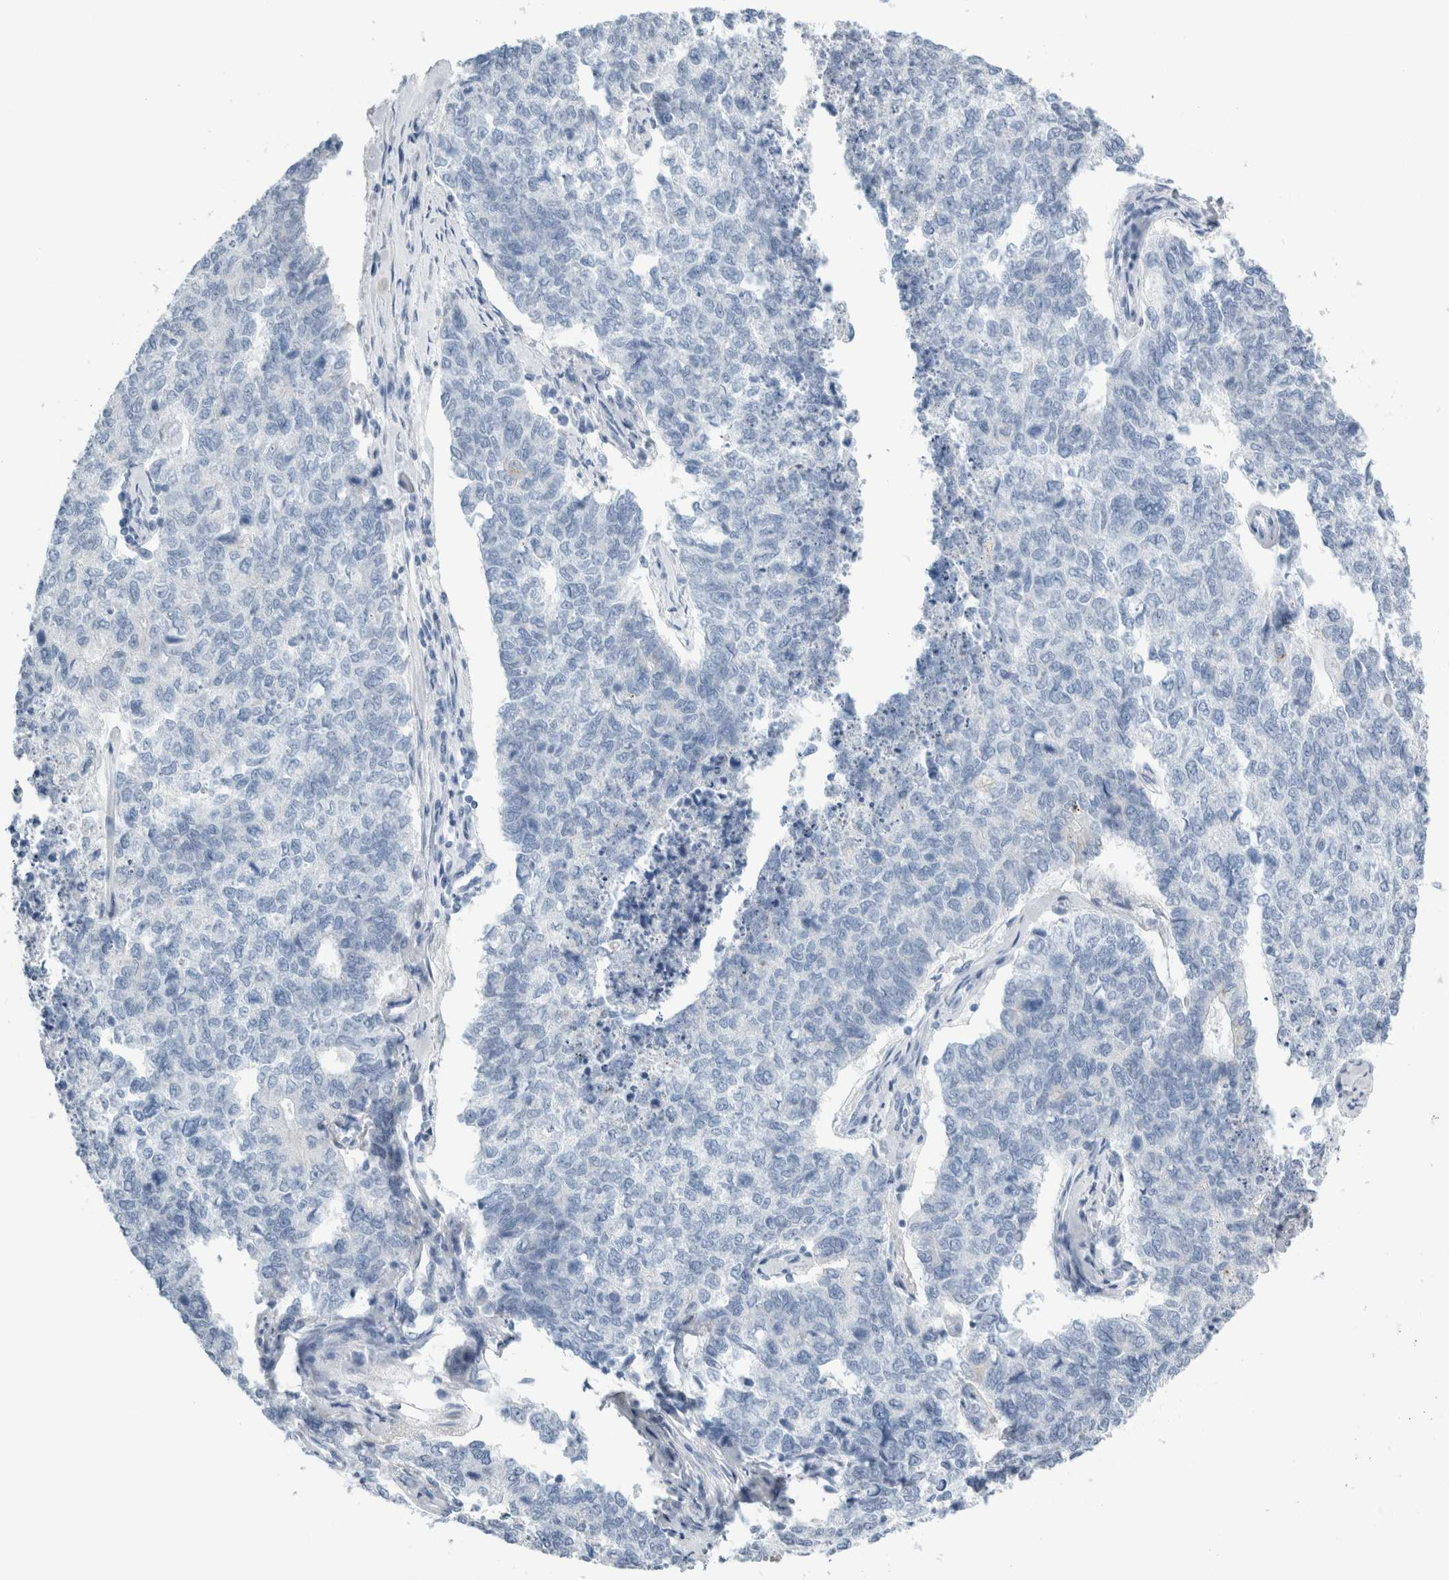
{"staining": {"intensity": "negative", "quantity": "none", "location": "none"}, "tissue": "cervical cancer", "cell_type": "Tumor cells", "image_type": "cancer", "snomed": [{"axis": "morphology", "description": "Squamous cell carcinoma, NOS"}, {"axis": "topography", "description": "Cervix"}], "caption": "DAB immunohistochemical staining of cervical squamous cell carcinoma shows no significant positivity in tumor cells.", "gene": "RPH3AL", "patient": {"sex": "female", "age": 63}}